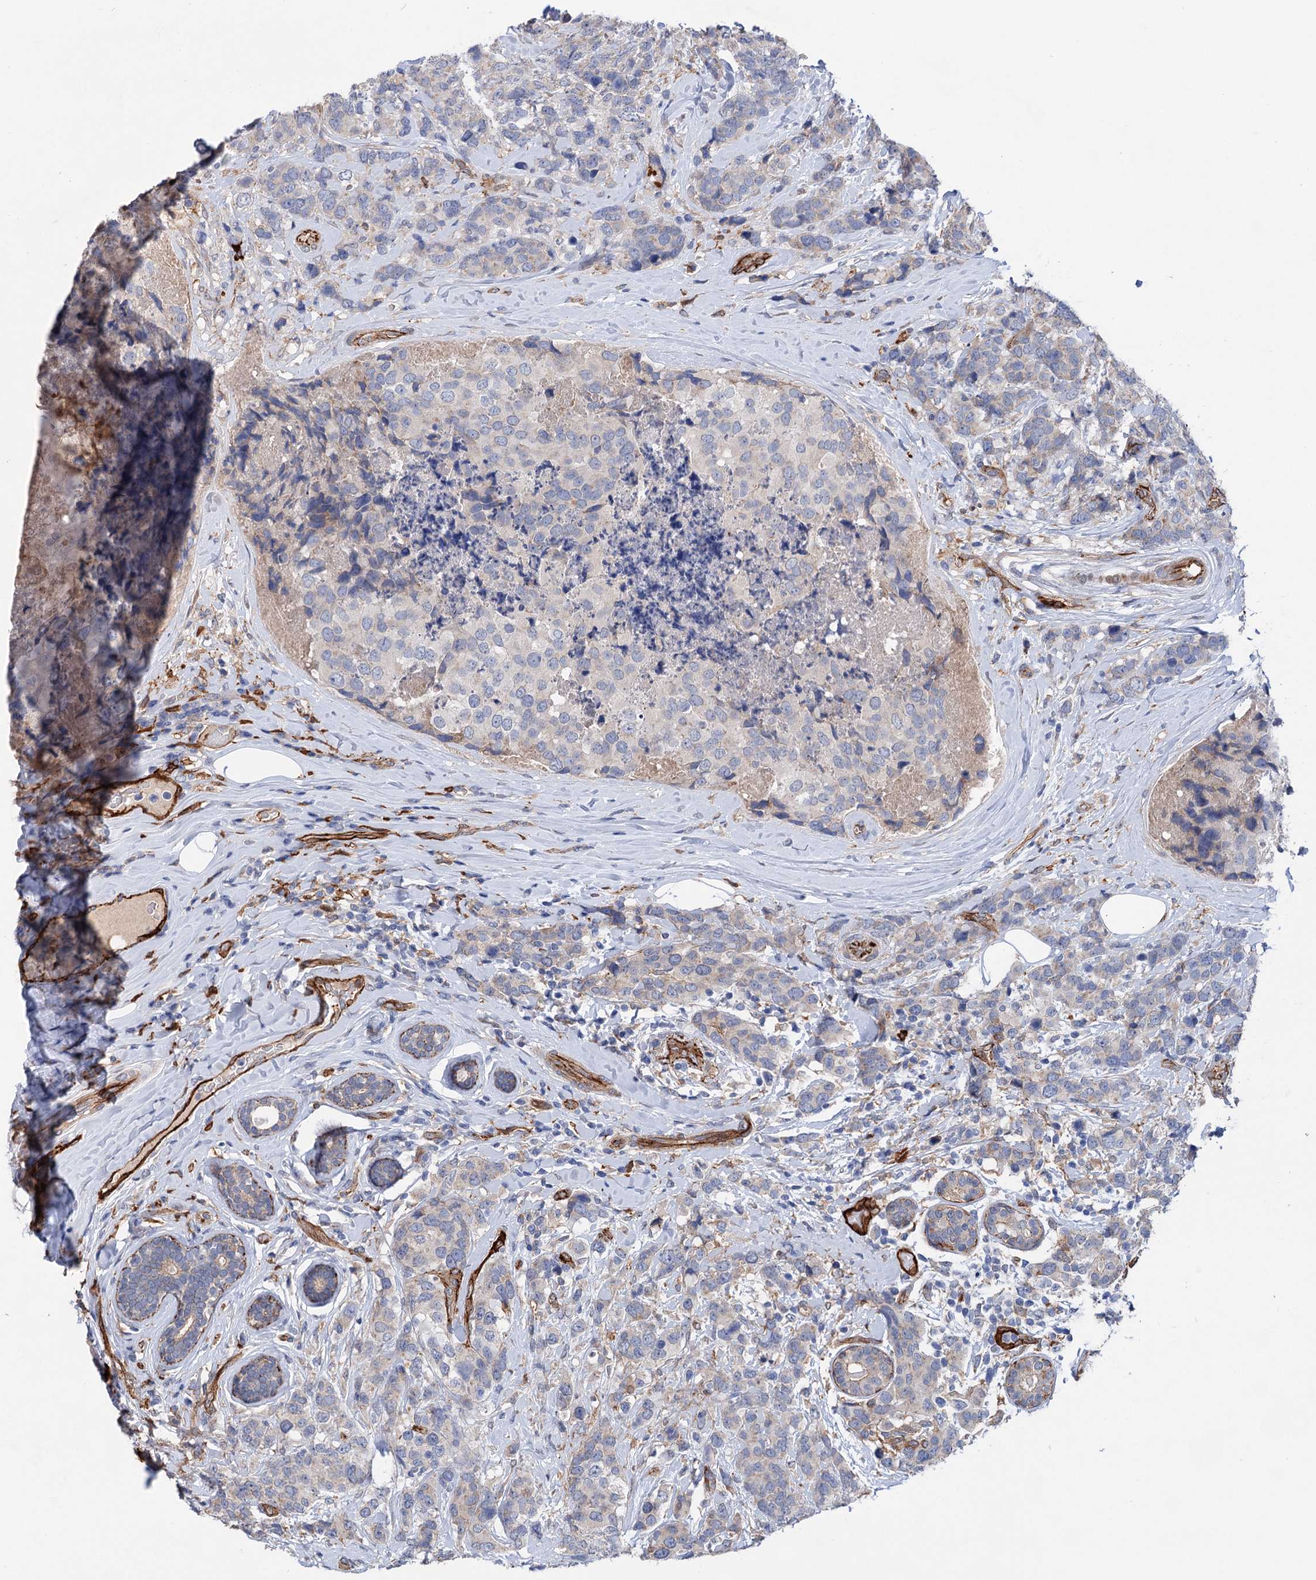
{"staining": {"intensity": "negative", "quantity": "none", "location": "none"}, "tissue": "breast cancer", "cell_type": "Tumor cells", "image_type": "cancer", "snomed": [{"axis": "morphology", "description": "Lobular carcinoma"}, {"axis": "topography", "description": "Breast"}], "caption": "Protein analysis of breast cancer (lobular carcinoma) exhibits no significant positivity in tumor cells. Nuclei are stained in blue.", "gene": "TMTC3", "patient": {"sex": "female", "age": 59}}